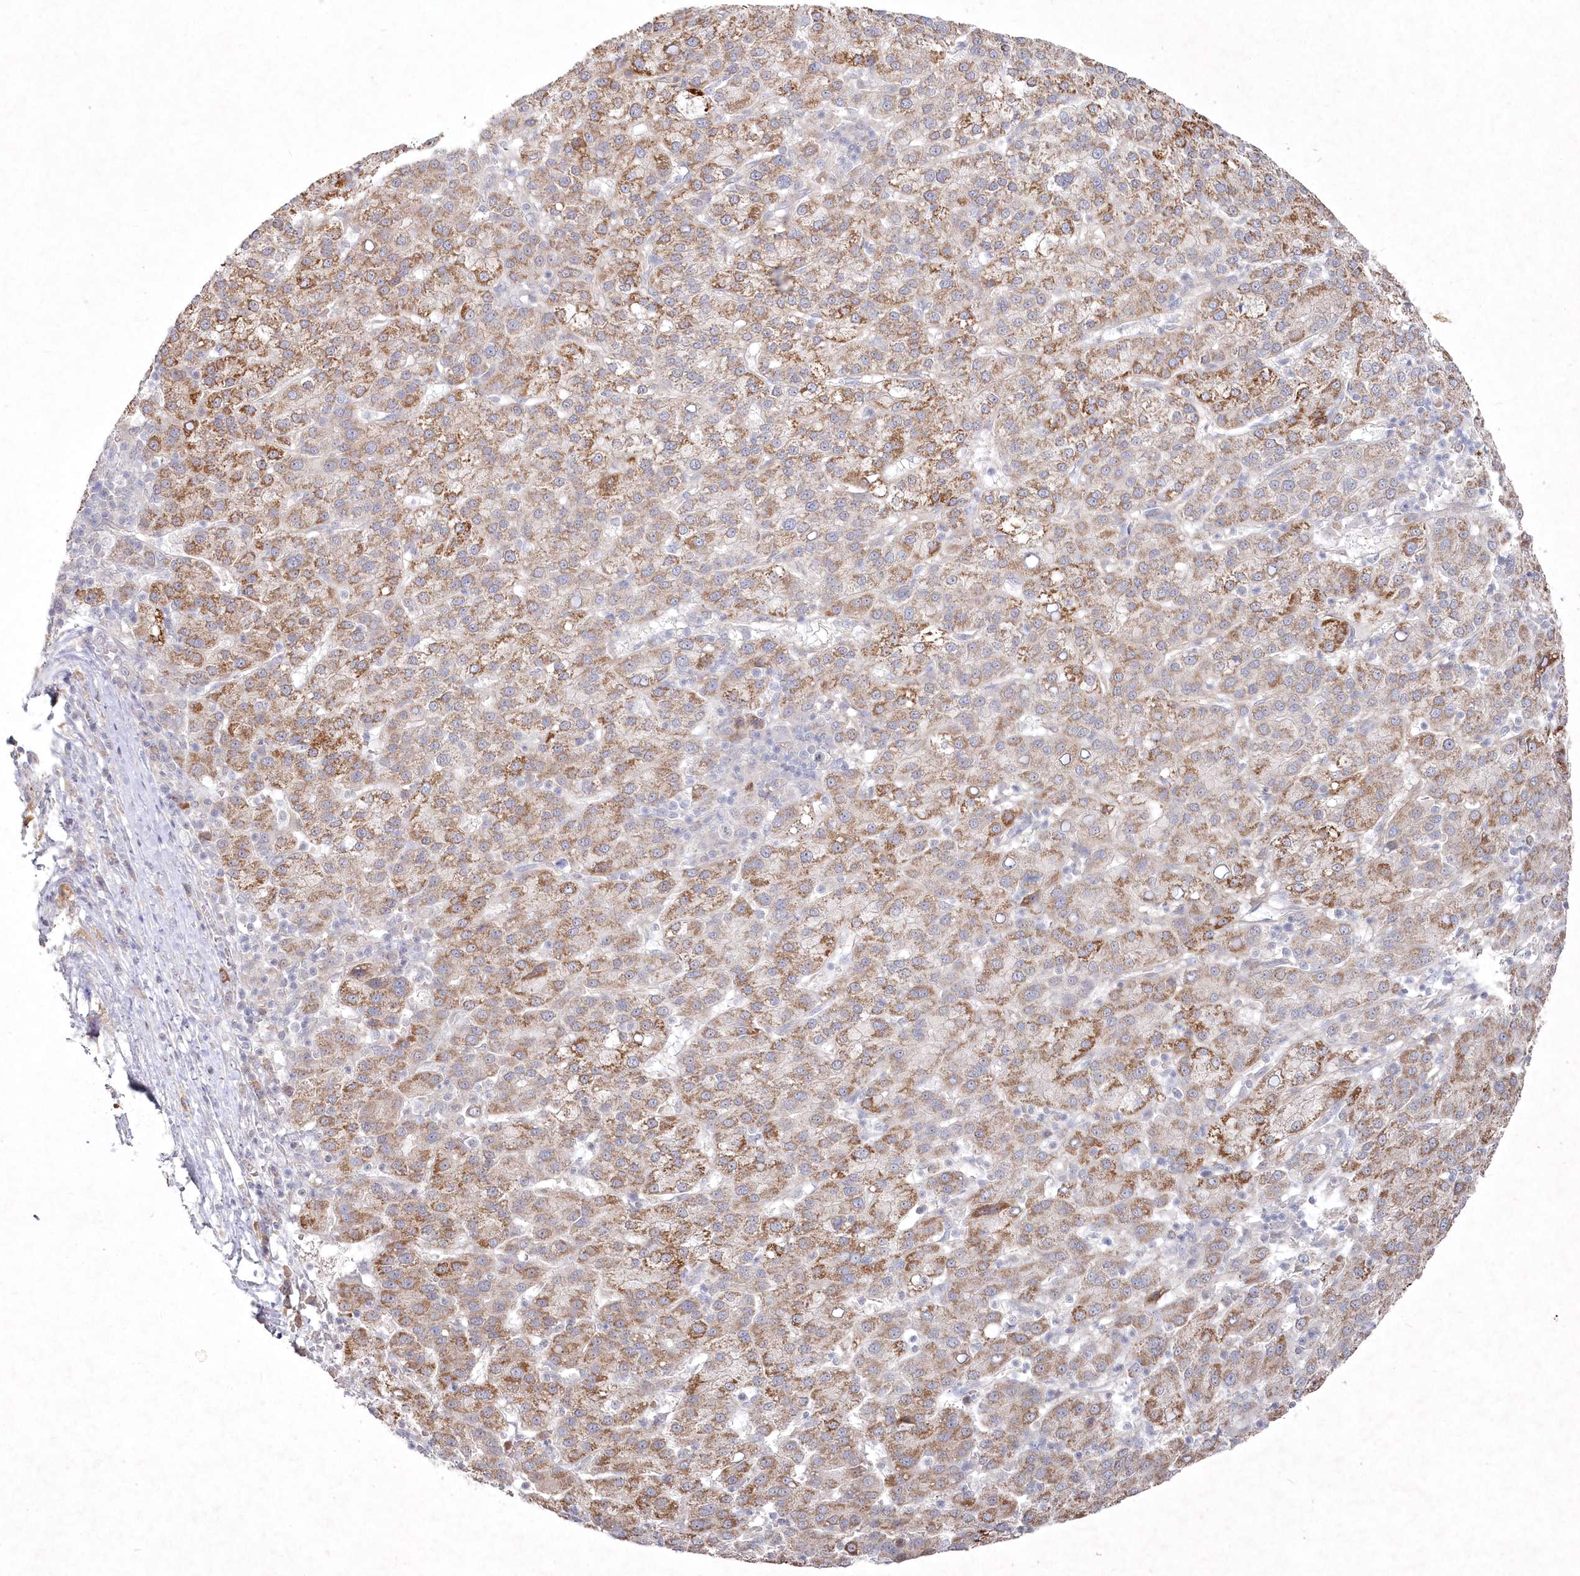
{"staining": {"intensity": "moderate", "quantity": ">75%", "location": "cytoplasmic/membranous"}, "tissue": "liver cancer", "cell_type": "Tumor cells", "image_type": "cancer", "snomed": [{"axis": "morphology", "description": "Carcinoma, Hepatocellular, NOS"}, {"axis": "topography", "description": "Liver"}], "caption": "Protein staining of liver cancer (hepatocellular carcinoma) tissue demonstrates moderate cytoplasmic/membranous expression in about >75% of tumor cells.", "gene": "TGFBRAP1", "patient": {"sex": "female", "age": 58}}